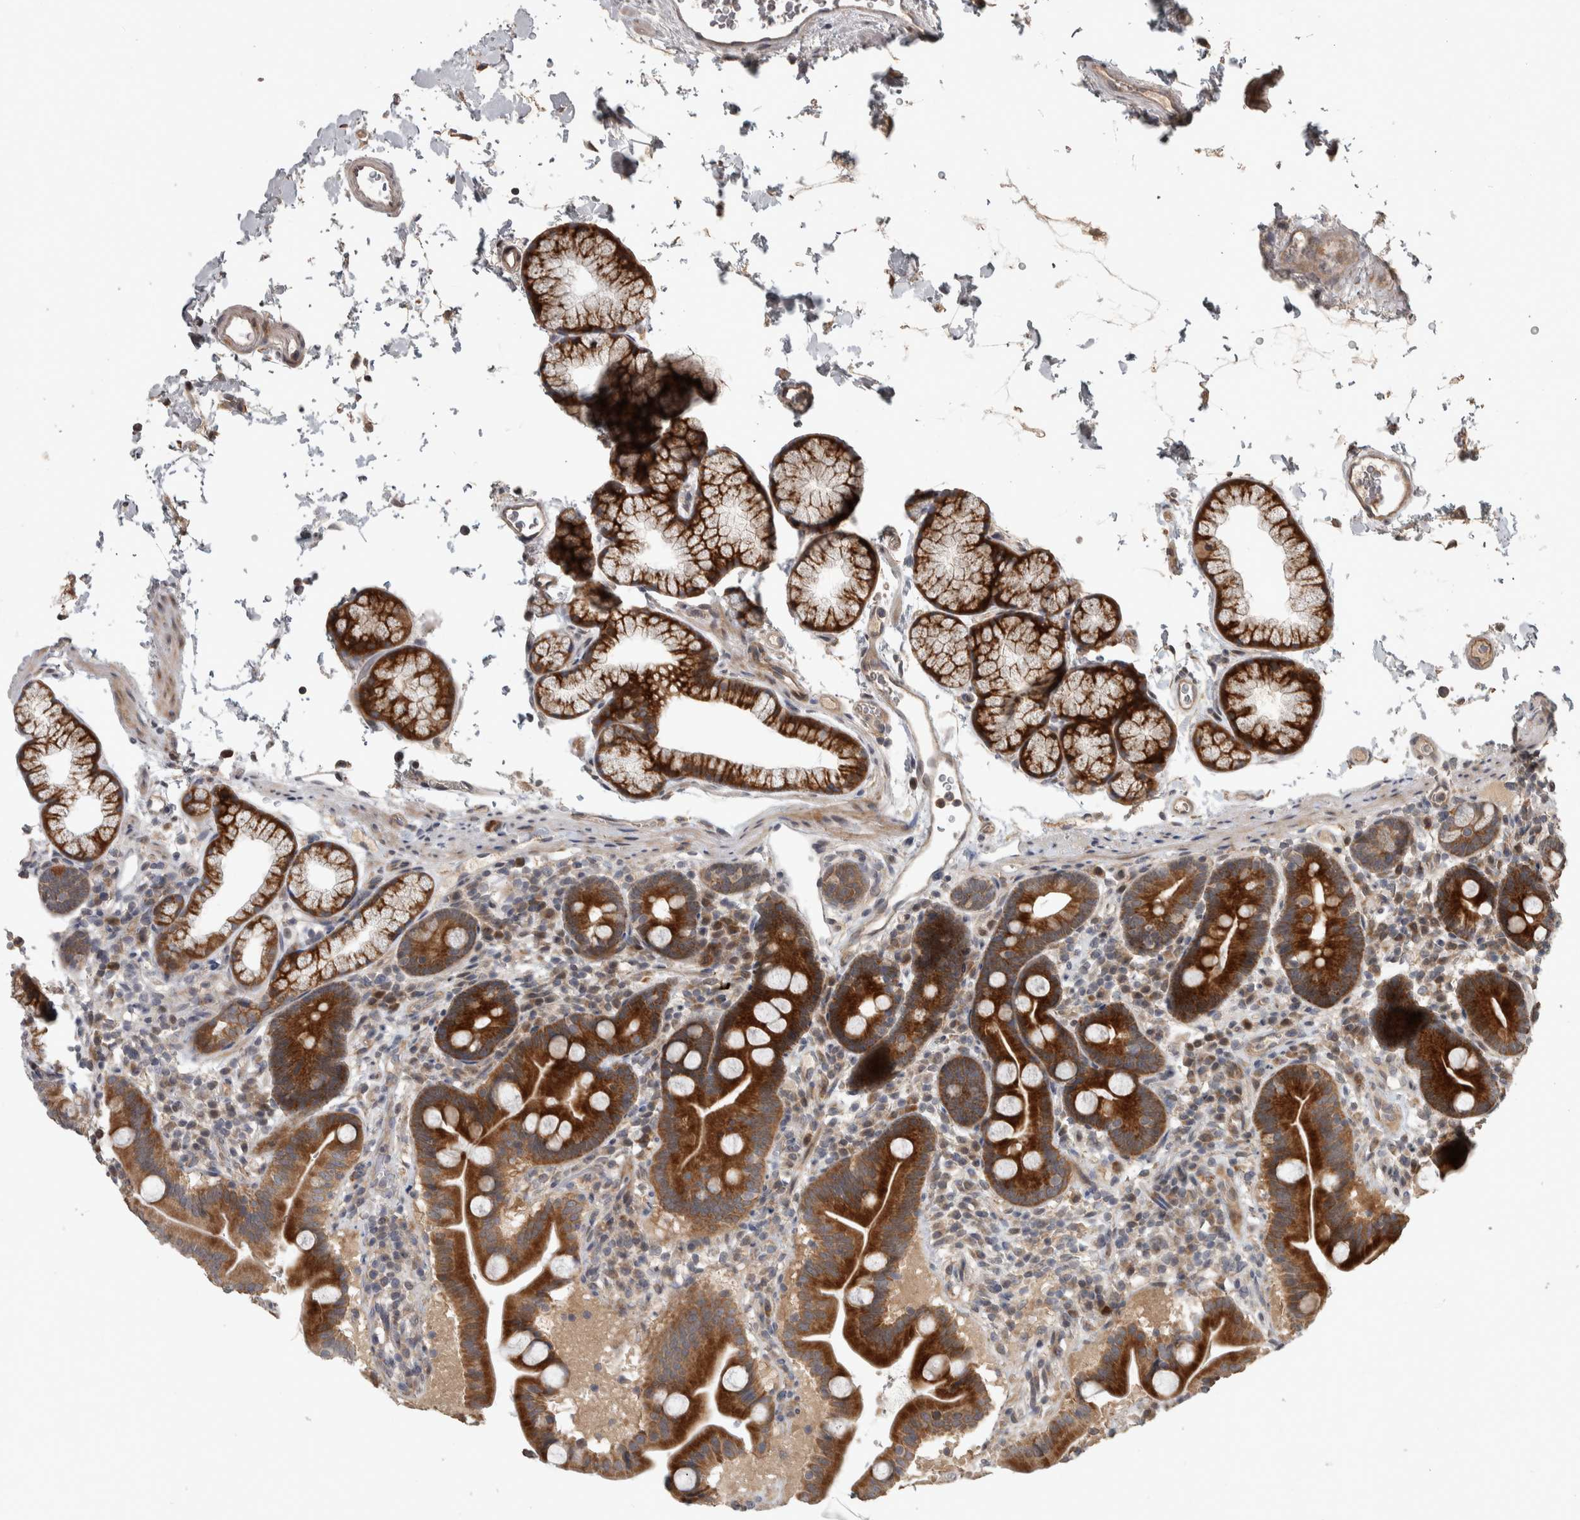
{"staining": {"intensity": "strong", "quantity": ">75%", "location": "cytoplasmic/membranous"}, "tissue": "duodenum", "cell_type": "Glandular cells", "image_type": "normal", "snomed": [{"axis": "morphology", "description": "Normal tissue, NOS"}, {"axis": "topography", "description": "Duodenum"}], "caption": "Strong cytoplasmic/membranous protein positivity is present in about >75% of glandular cells in duodenum.", "gene": "ERAL1", "patient": {"sex": "male", "age": 54}}